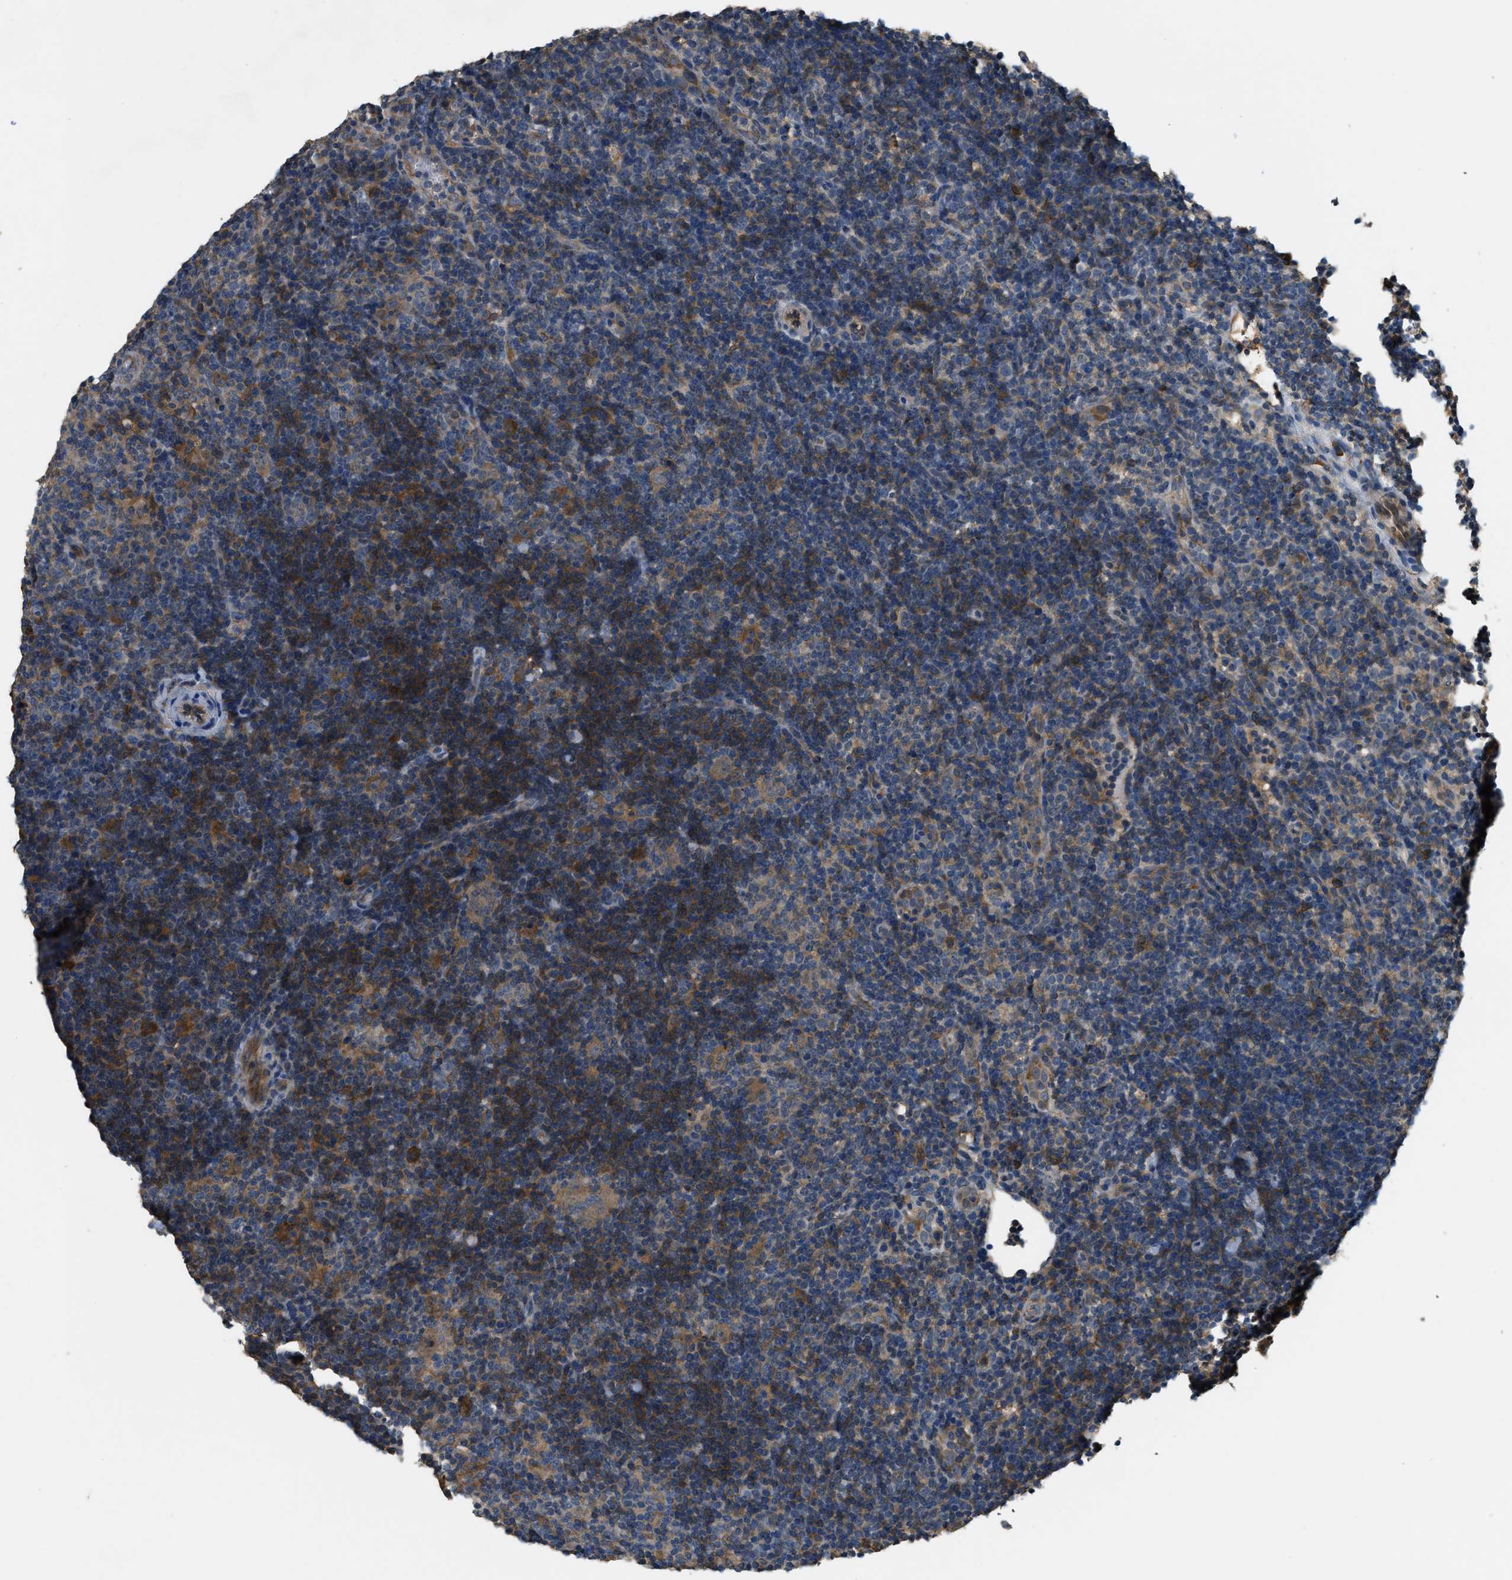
{"staining": {"intensity": "moderate", "quantity": ">75%", "location": "cytoplasmic/membranous"}, "tissue": "lymphoma", "cell_type": "Tumor cells", "image_type": "cancer", "snomed": [{"axis": "morphology", "description": "Hodgkin's disease, NOS"}, {"axis": "topography", "description": "Lymph node"}], "caption": "Immunohistochemistry staining of Hodgkin's disease, which displays medium levels of moderate cytoplasmic/membranous expression in approximately >75% of tumor cells indicating moderate cytoplasmic/membranous protein positivity. The staining was performed using DAB (3,3'-diaminobenzidine) (brown) for protein detection and nuclei were counterstained in hematoxylin (blue).", "gene": "CFLAR", "patient": {"sex": "female", "age": 57}}